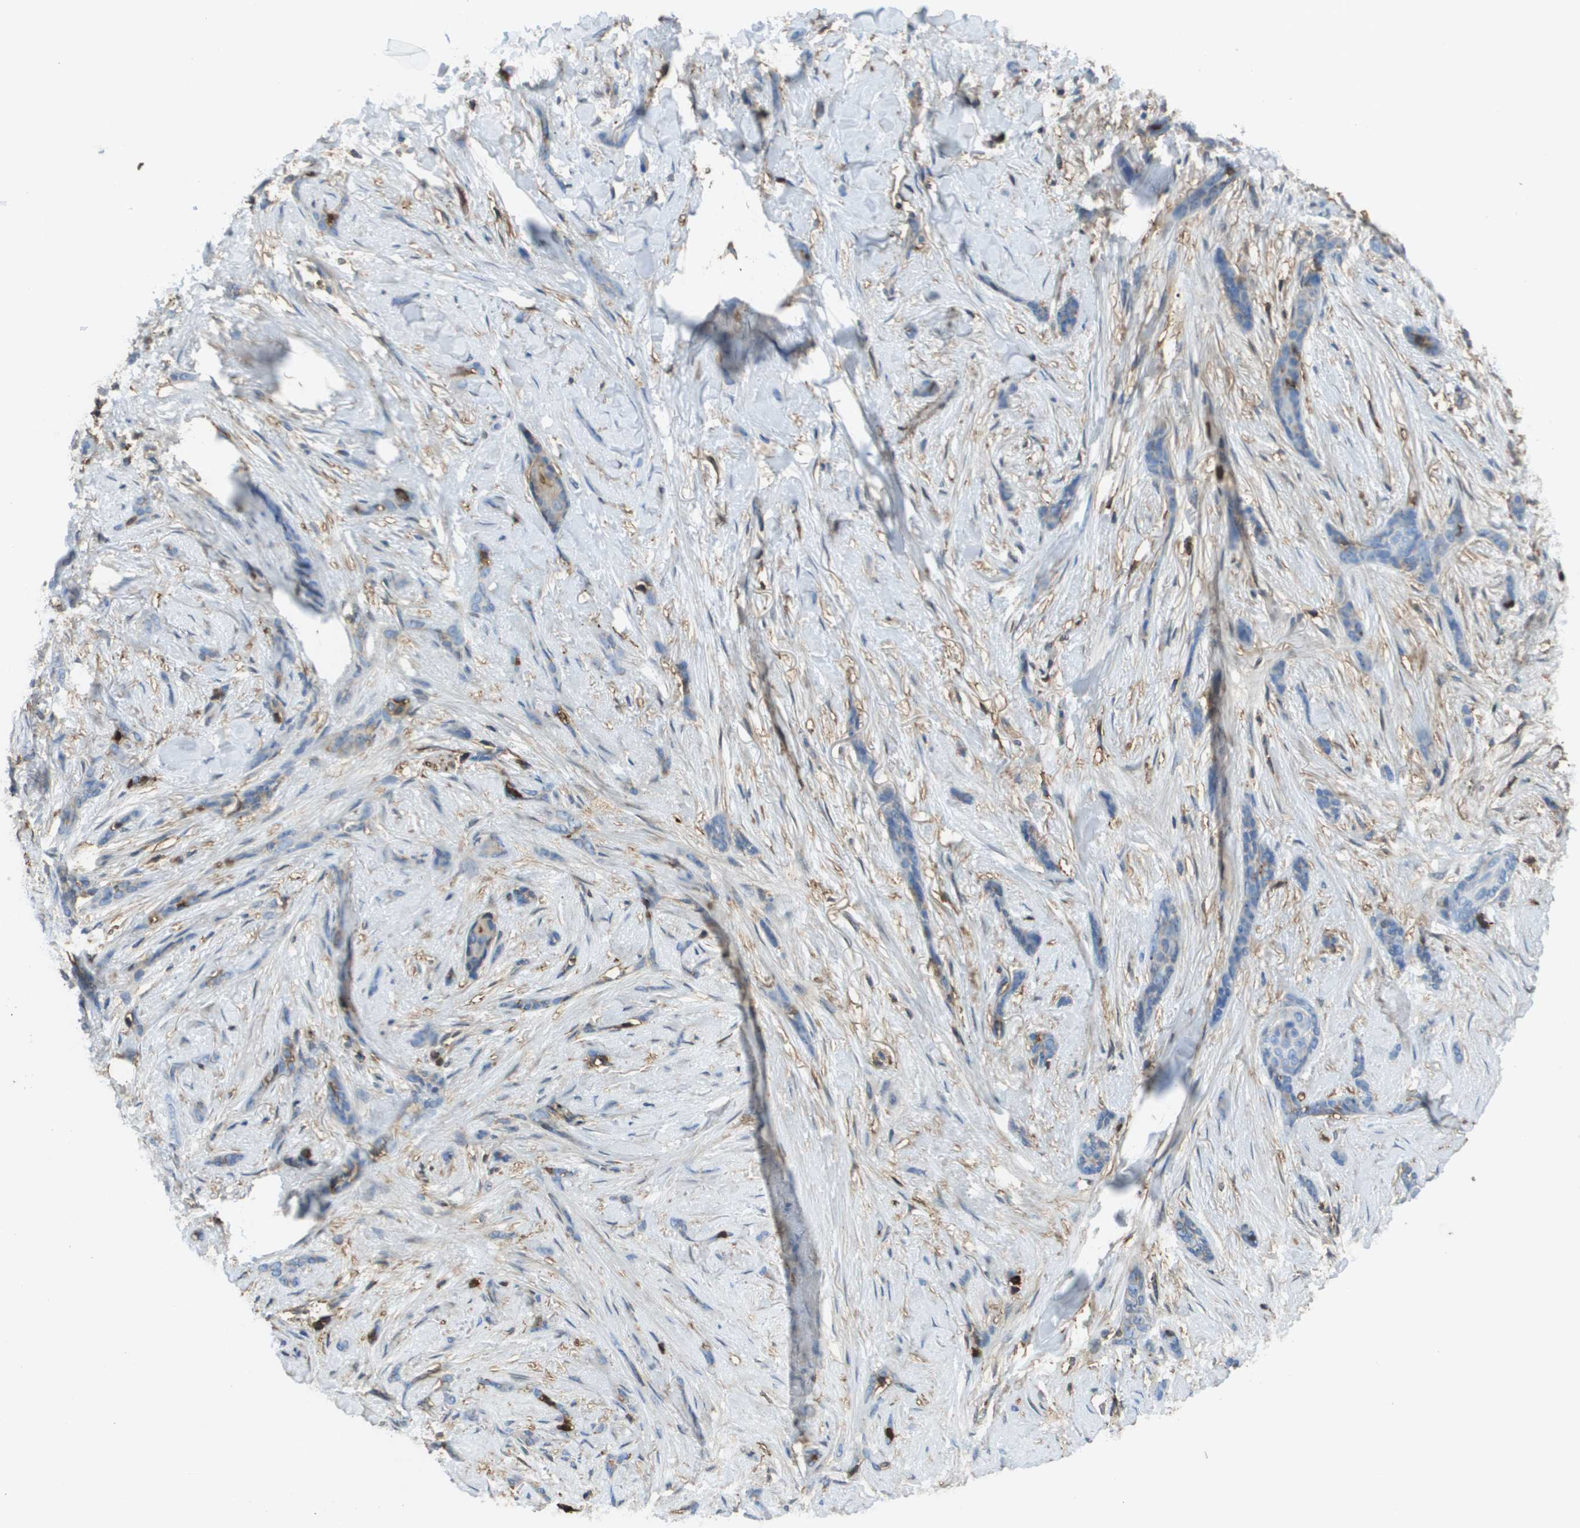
{"staining": {"intensity": "negative", "quantity": "none", "location": "none"}, "tissue": "skin cancer", "cell_type": "Tumor cells", "image_type": "cancer", "snomed": [{"axis": "morphology", "description": "Basal cell carcinoma"}, {"axis": "morphology", "description": "Adnexal tumor, benign"}, {"axis": "topography", "description": "Skin"}], "caption": "This is an immunohistochemistry image of human skin benign adnexal tumor. There is no expression in tumor cells.", "gene": "PASK", "patient": {"sex": "female", "age": 42}}